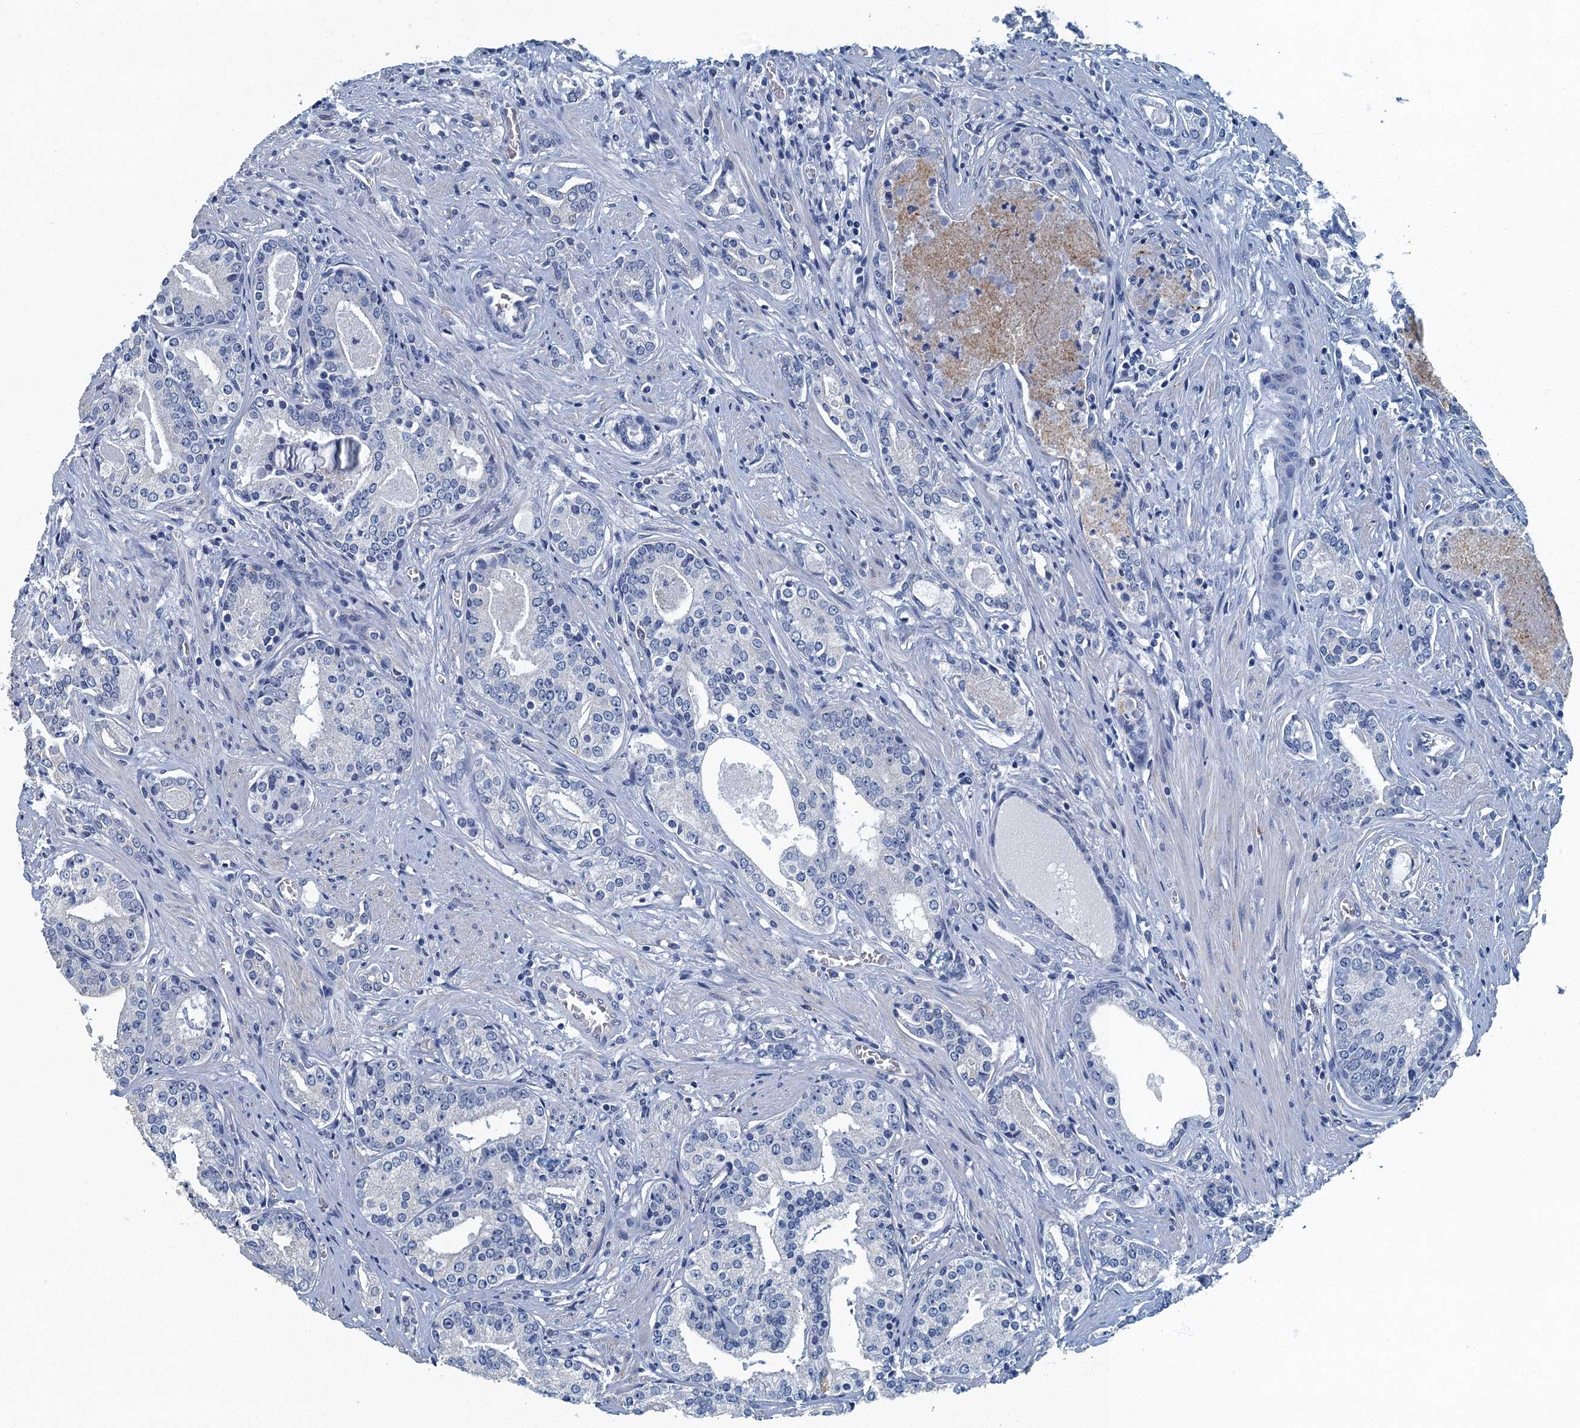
{"staining": {"intensity": "negative", "quantity": "none", "location": "none"}, "tissue": "prostate cancer", "cell_type": "Tumor cells", "image_type": "cancer", "snomed": [{"axis": "morphology", "description": "Adenocarcinoma, High grade"}, {"axis": "topography", "description": "Prostate"}], "caption": "This is an immunohistochemistry image of high-grade adenocarcinoma (prostate). There is no staining in tumor cells.", "gene": "GADL1", "patient": {"sex": "male", "age": 58}}